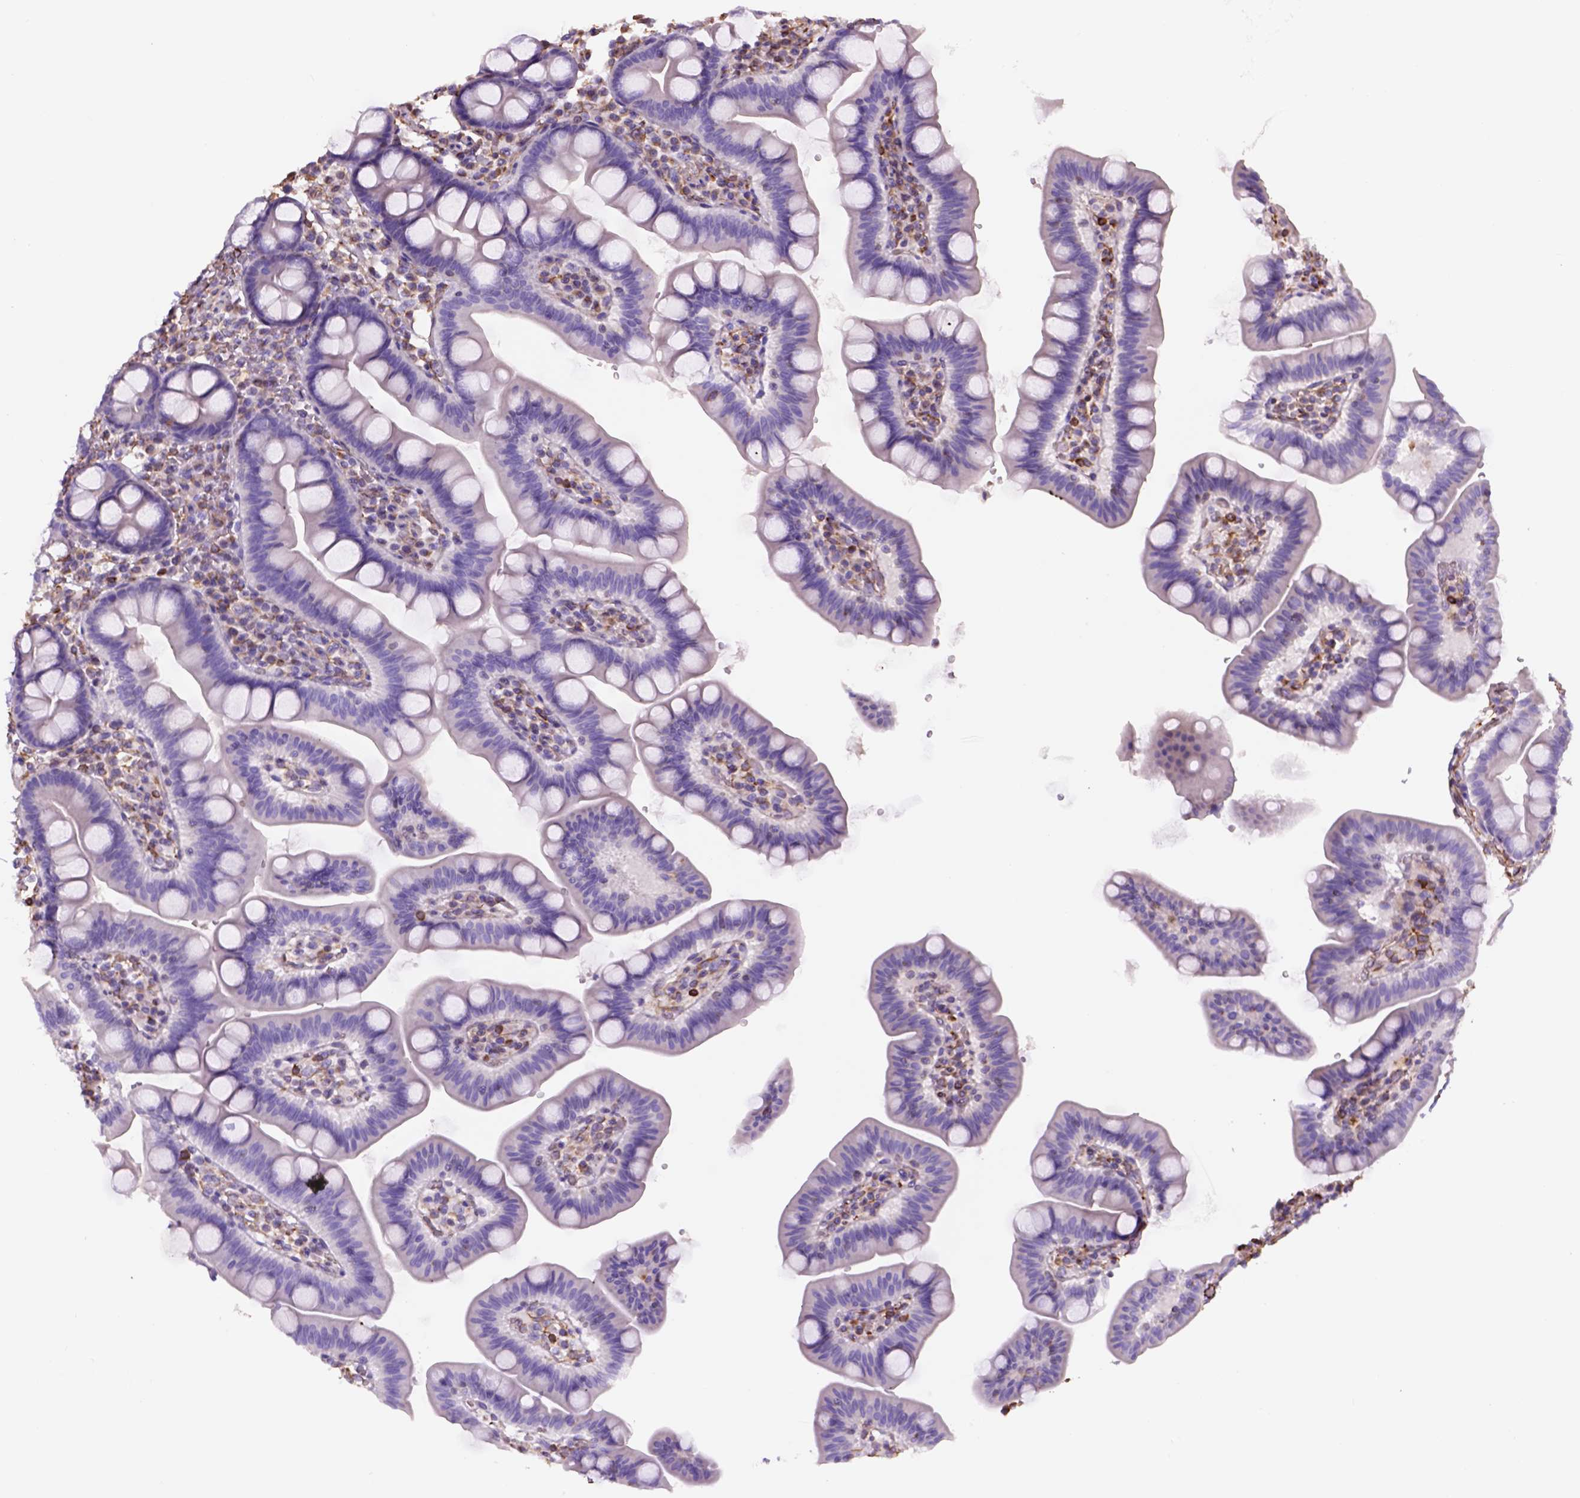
{"staining": {"intensity": "negative", "quantity": "none", "location": "none"}, "tissue": "duodenum", "cell_type": "Glandular cells", "image_type": "normal", "snomed": [{"axis": "morphology", "description": "Normal tissue, NOS"}, {"axis": "topography", "description": "Pancreas"}, {"axis": "topography", "description": "Duodenum"}], "caption": "This is a photomicrograph of immunohistochemistry (IHC) staining of normal duodenum, which shows no expression in glandular cells. (Immunohistochemistry, brightfield microscopy, high magnification).", "gene": "ZZZ3", "patient": {"sex": "male", "age": 59}}